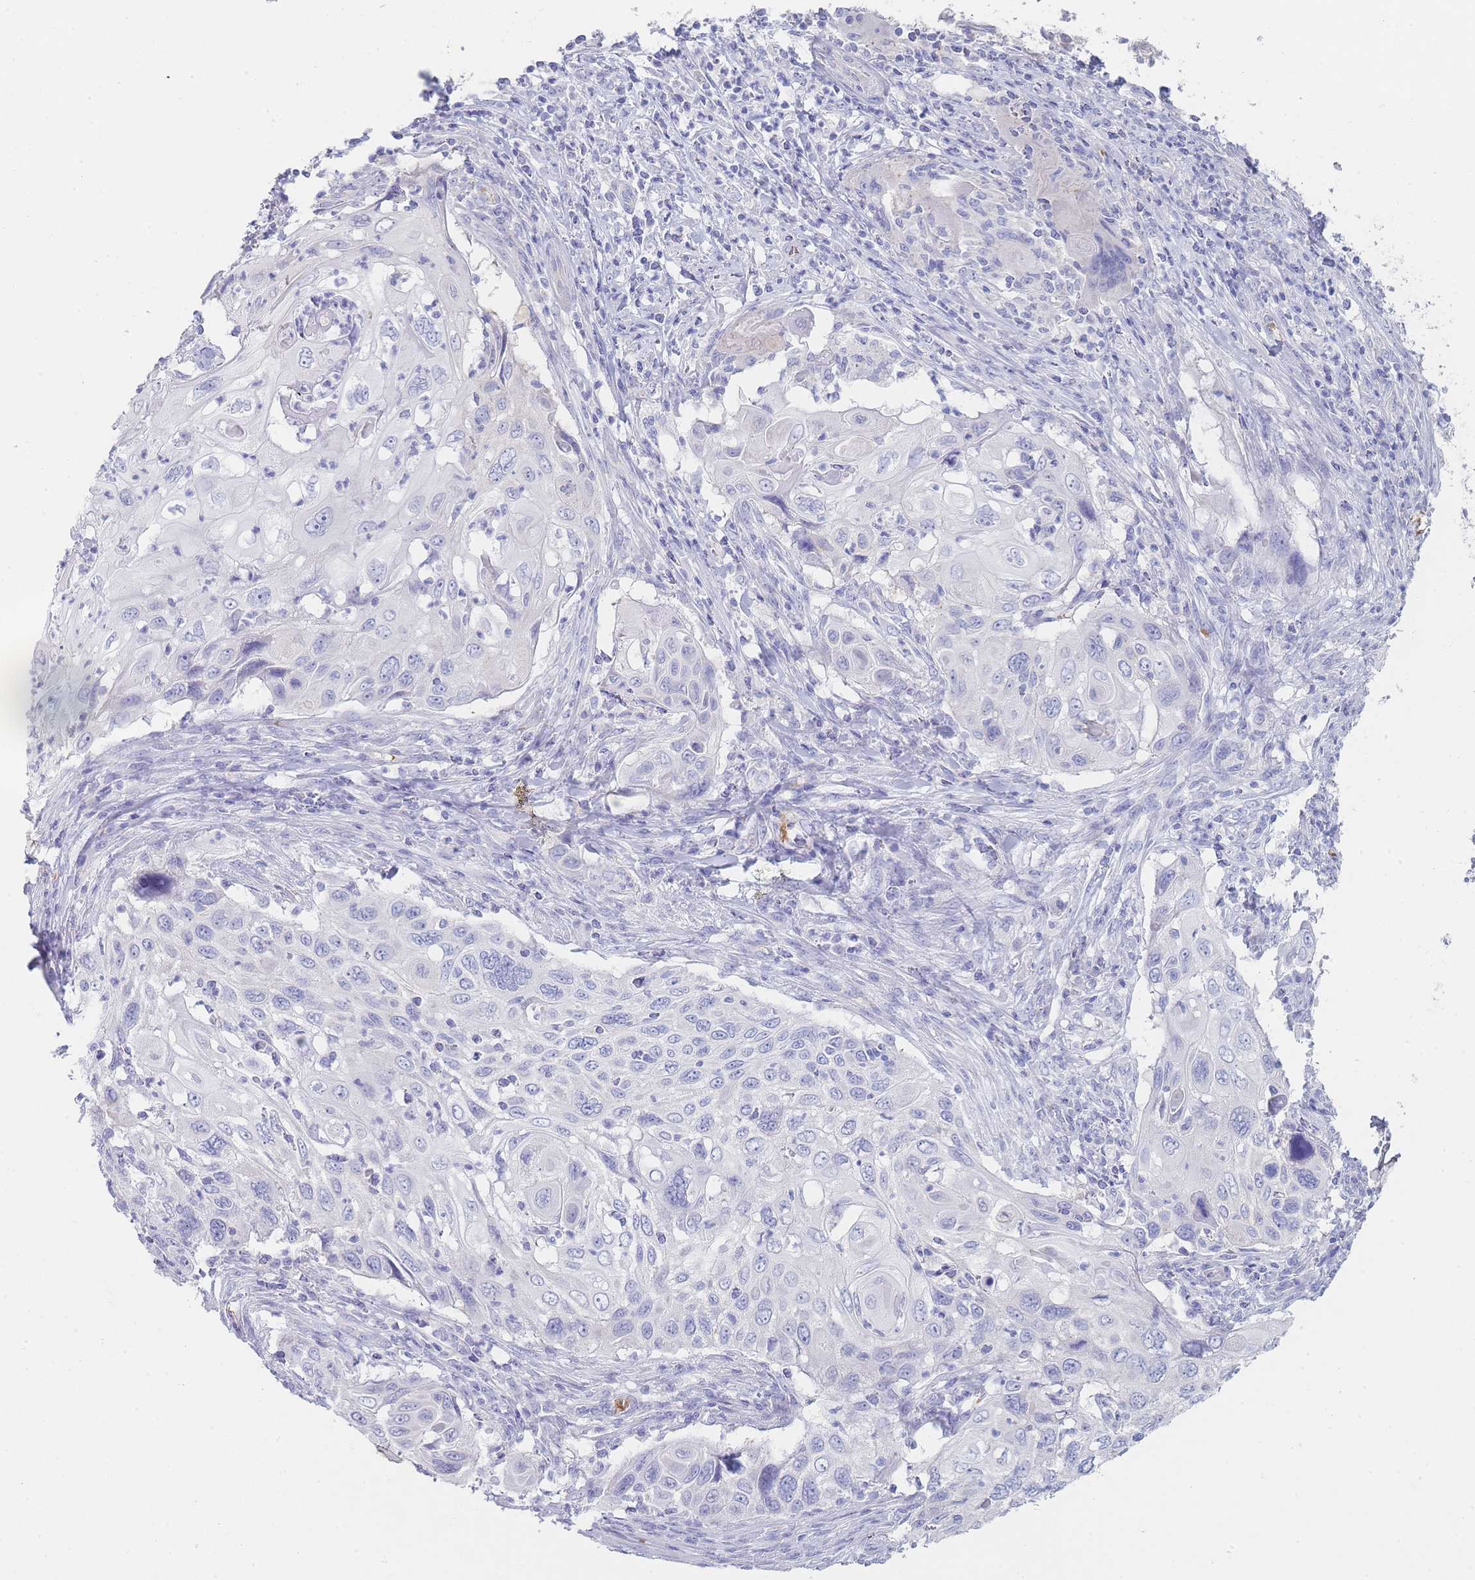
{"staining": {"intensity": "negative", "quantity": "none", "location": "none"}, "tissue": "cervical cancer", "cell_type": "Tumor cells", "image_type": "cancer", "snomed": [{"axis": "morphology", "description": "Squamous cell carcinoma, NOS"}, {"axis": "topography", "description": "Cervix"}], "caption": "Immunohistochemistry histopathology image of squamous cell carcinoma (cervical) stained for a protein (brown), which exhibits no expression in tumor cells.", "gene": "HBG2", "patient": {"sex": "female", "age": 70}}